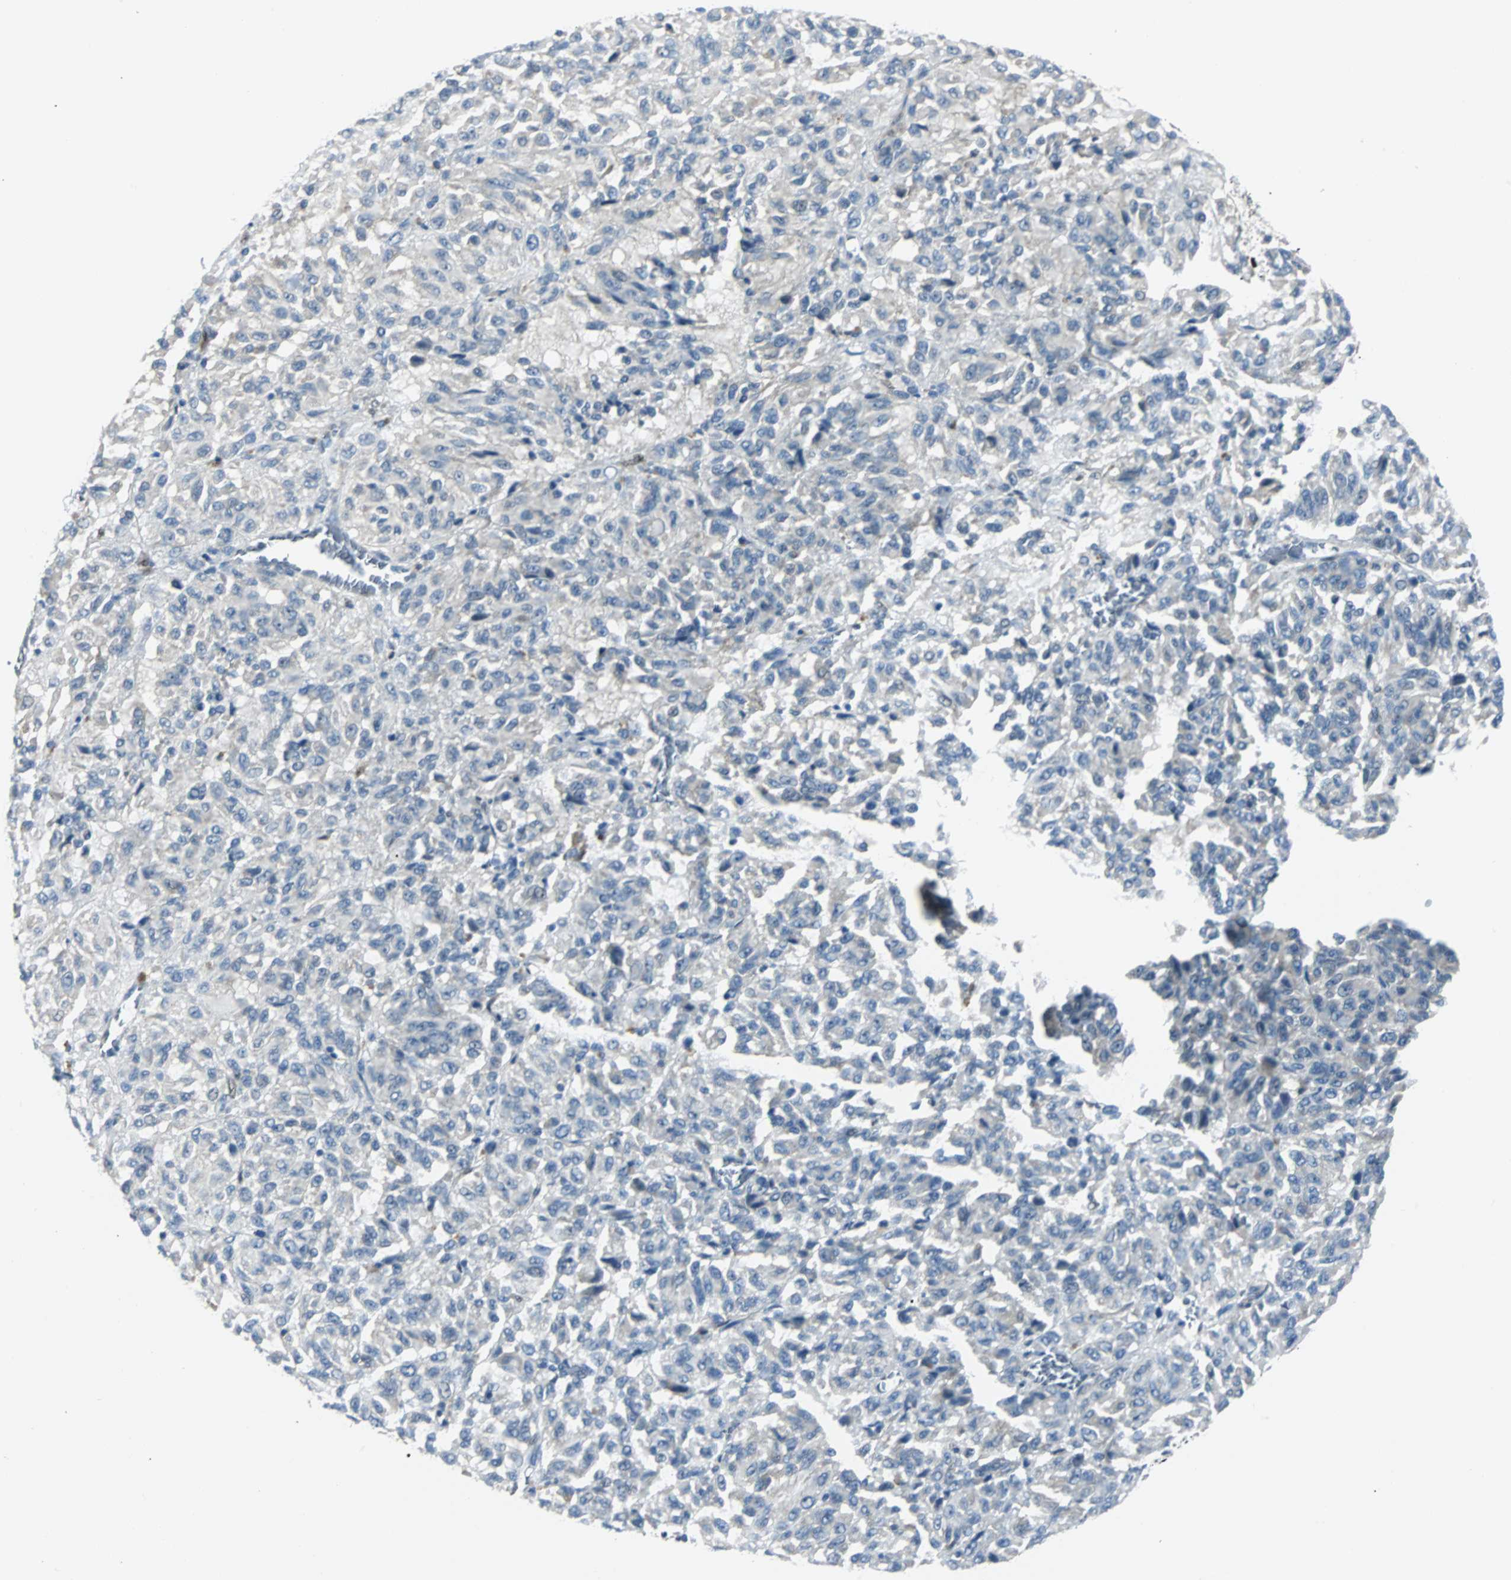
{"staining": {"intensity": "negative", "quantity": "none", "location": "none"}, "tissue": "melanoma", "cell_type": "Tumor cells", "image_type": "cancer", "snomed": [{"axis": "morphology", "description": "Malignant melanoma, Metastatic site"}, {"axis": "topography", "description": "Lung"}], "caption": "This is an IHC histopathology image of human malignant melanoma (metastatic site). There is no expression in tumor cells.", "gene": "FHL2", "patient": {"sex": "male", "age": 64}}